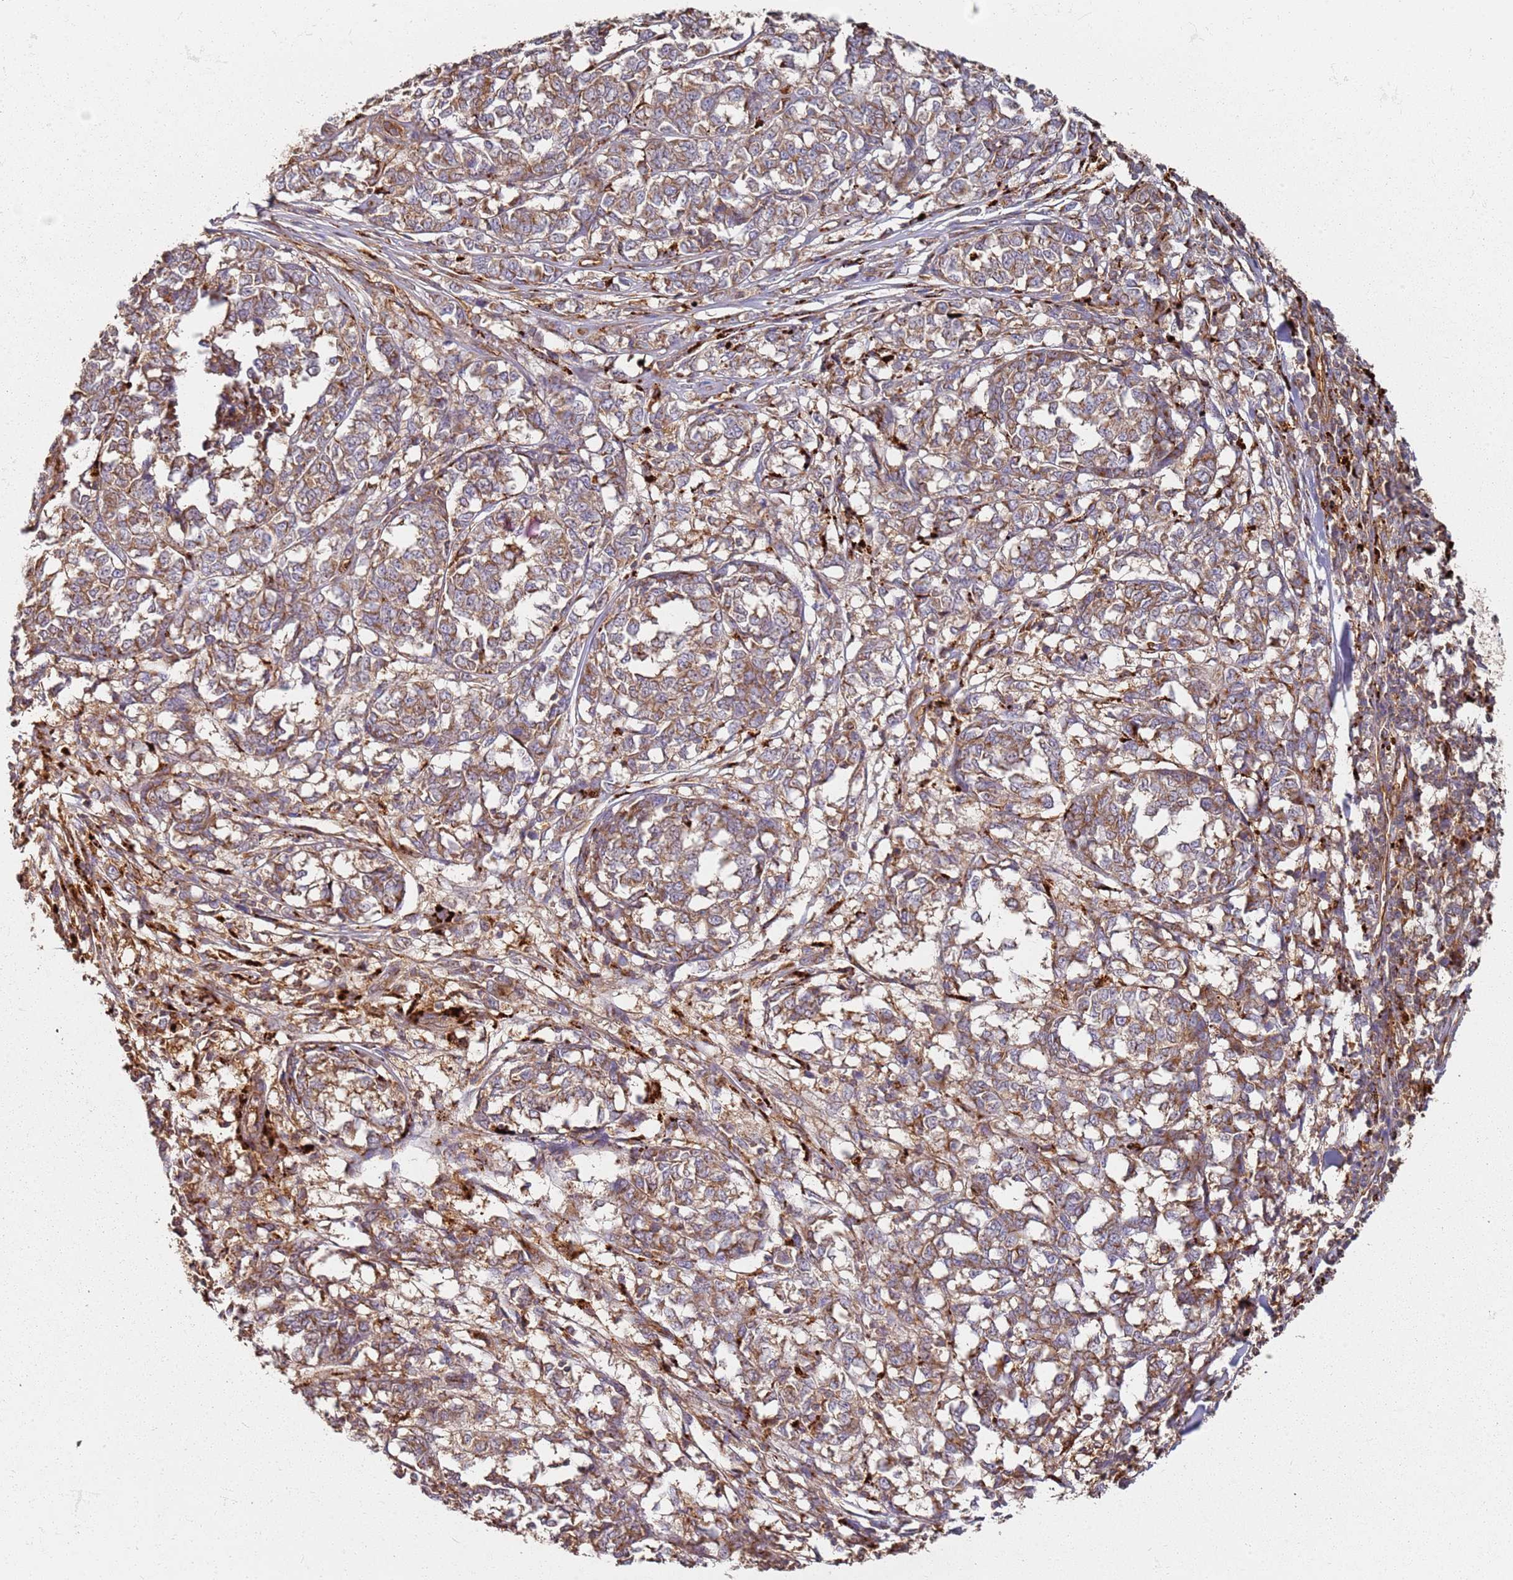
{"staining": {"intensity": "moderate", "quantity": ">75%", "location": "cytoplasmic/membranous"}, "tissue": "melanoma", "cell_type": "Tumor cells", "image_type": "cancer", "snomed": [{"axis": "morphology", "description": "Malignant melanoma, NOS"}, {"axis": "topography", "description": "Skin"}], "caption": "Immunohistochemistry (IHC) photomicrograph of human malignant melanoma stained for a protein (brown), which shows medium levels of moderate cytoplasmic/membranous staining in approximately >75% of tumor cells.", "gene": "SCGB2B2", "patient": {"sex": "female", "age": 72}}